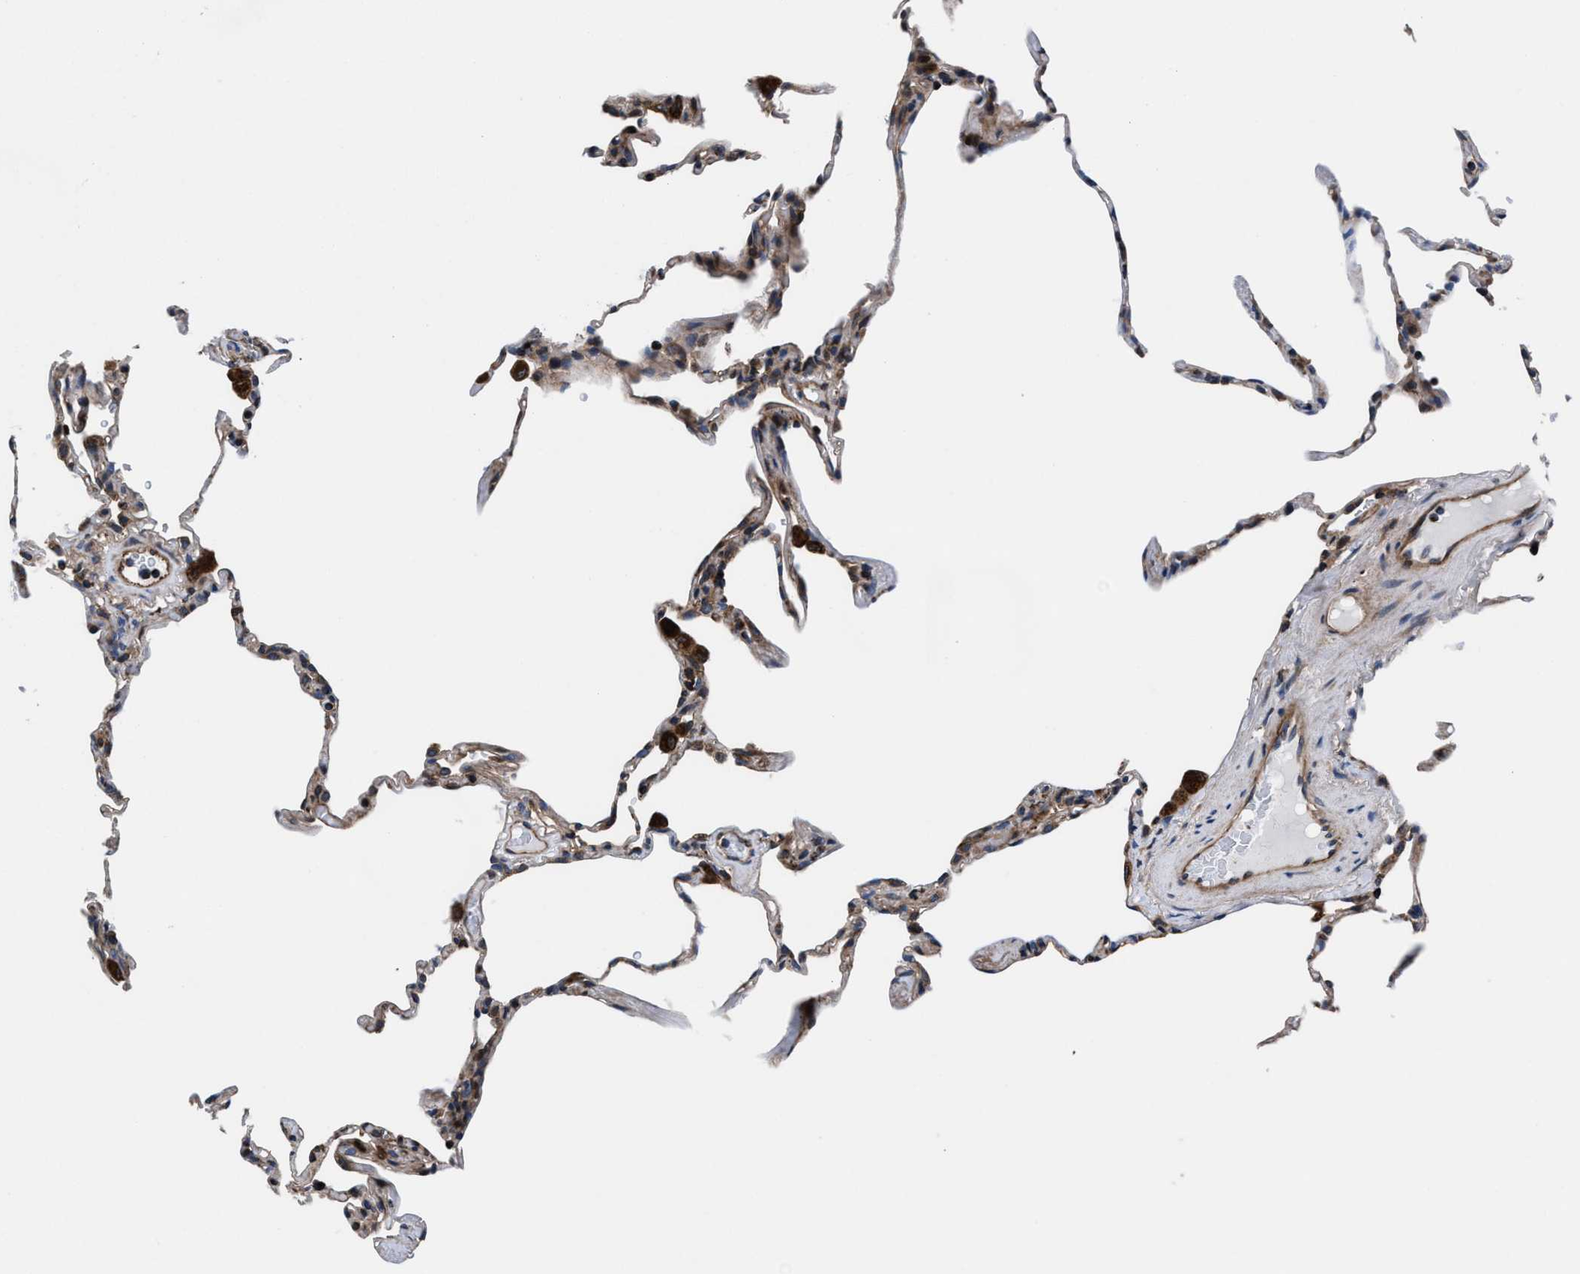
{"staining": {"intensity": "moderate", "quantity": "<25%", "location": "cytoplasmic/membranous"}, "tissue": "lung", "cell_type": "Alveolar cells", "image_type": "normal", "snomed": [{"axis": "morphology", "description": "Normal tissue, NOS"}, {"axis": "topography", "description": "Lung"}], "caption": "A histopathology image showing moderate cytoplasmic/membranous expression in about <25% of alveolar cells in unremarkable lung, as visualized by brown immunohistochemical staining.", "gene": "PRR15L", "patient": {"sex": "male", "age": 59}}